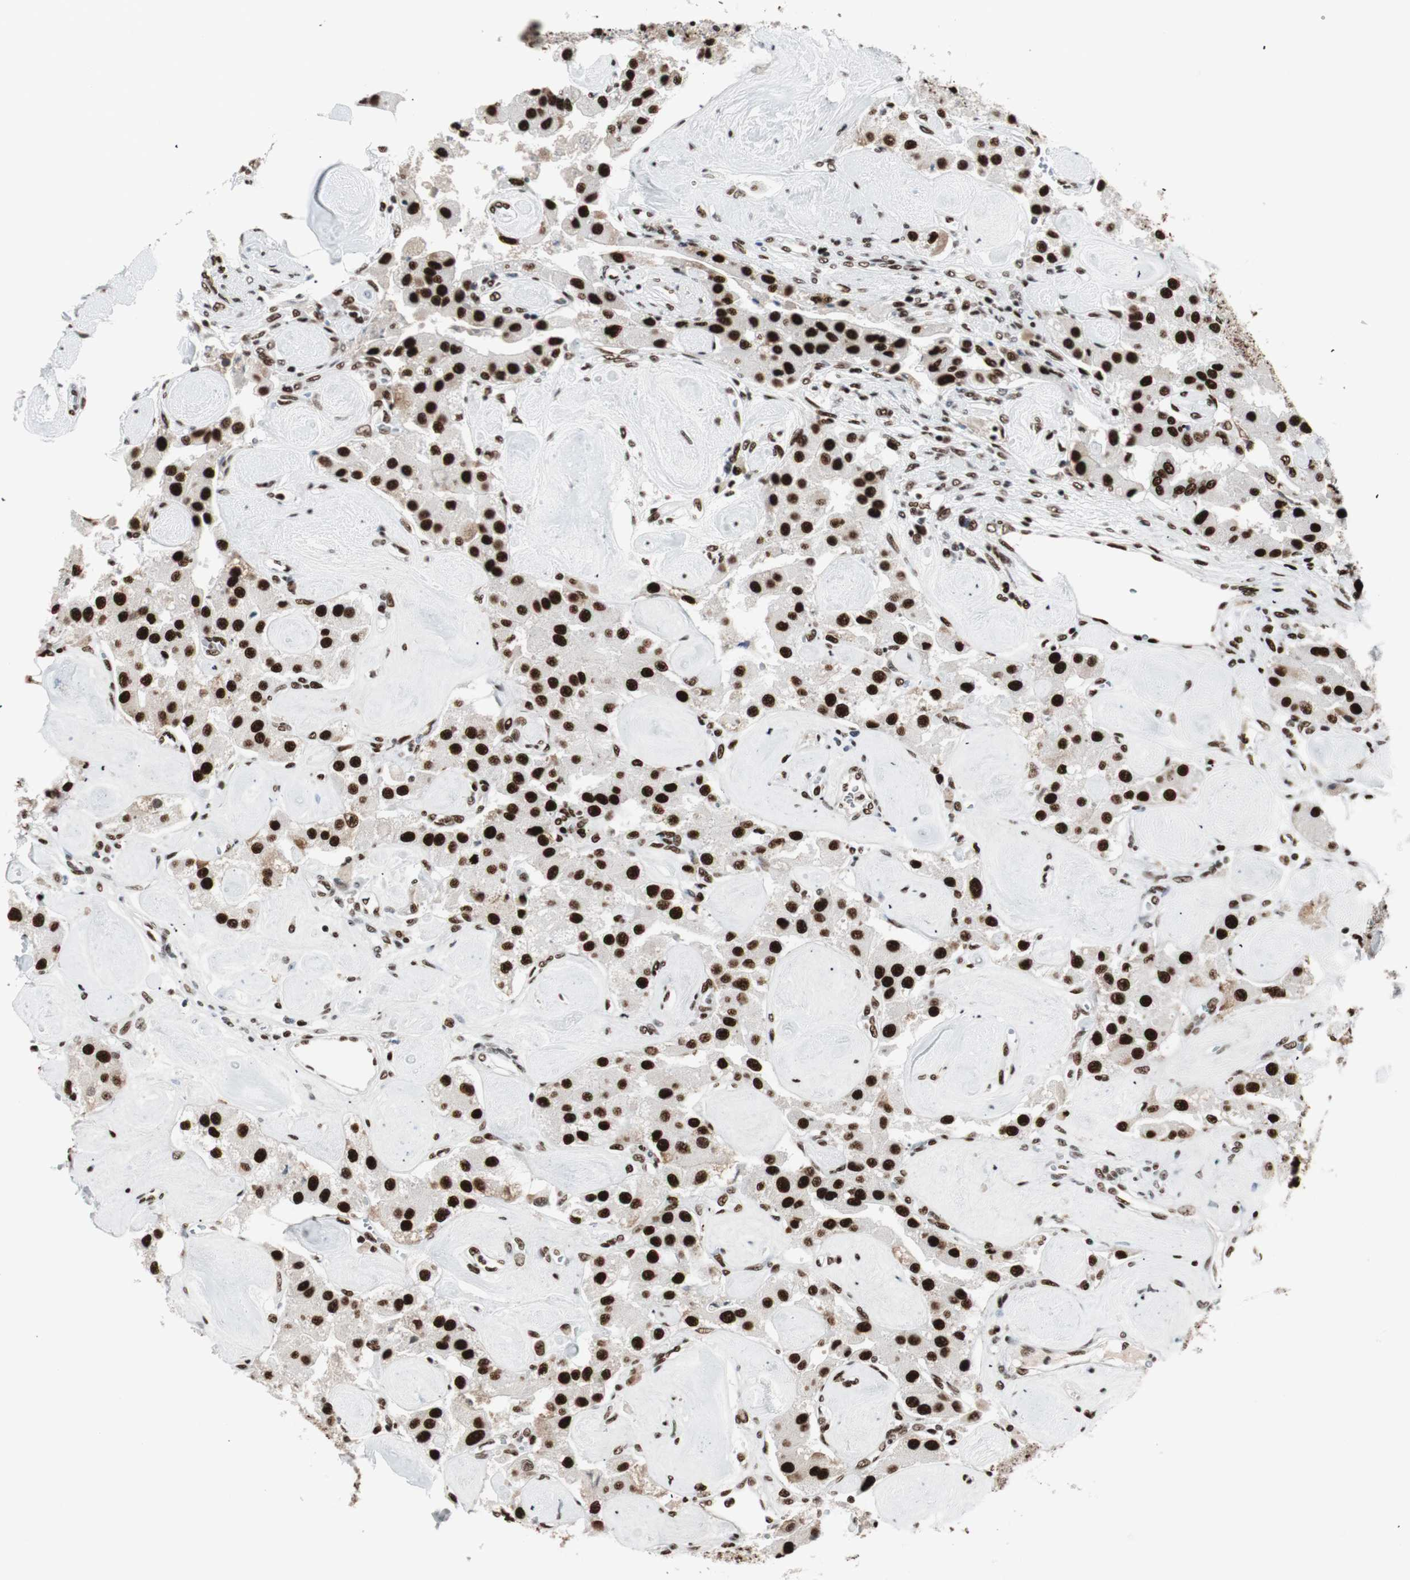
{"staining": {"intensity": "strong", "quantity": ">75%", "location": "nuclear"}, "tissue": "carcinoid", "cell_type": "Tumor cells", "image_type": "cancer", "snomed": [{"axis": "morphology", "description": "Carcinoid, malignant, NOS"}, {"axis": "topography", "description": "Pancreas"}], "caption": "Immunohistochemistry (IHC) of human carcinoid (malignant) shows high levels of strong nuclear staining in approximately >75% of tumor cells.", "gene": "PSME3", "patient": {"sex": "male", "age": 41}}